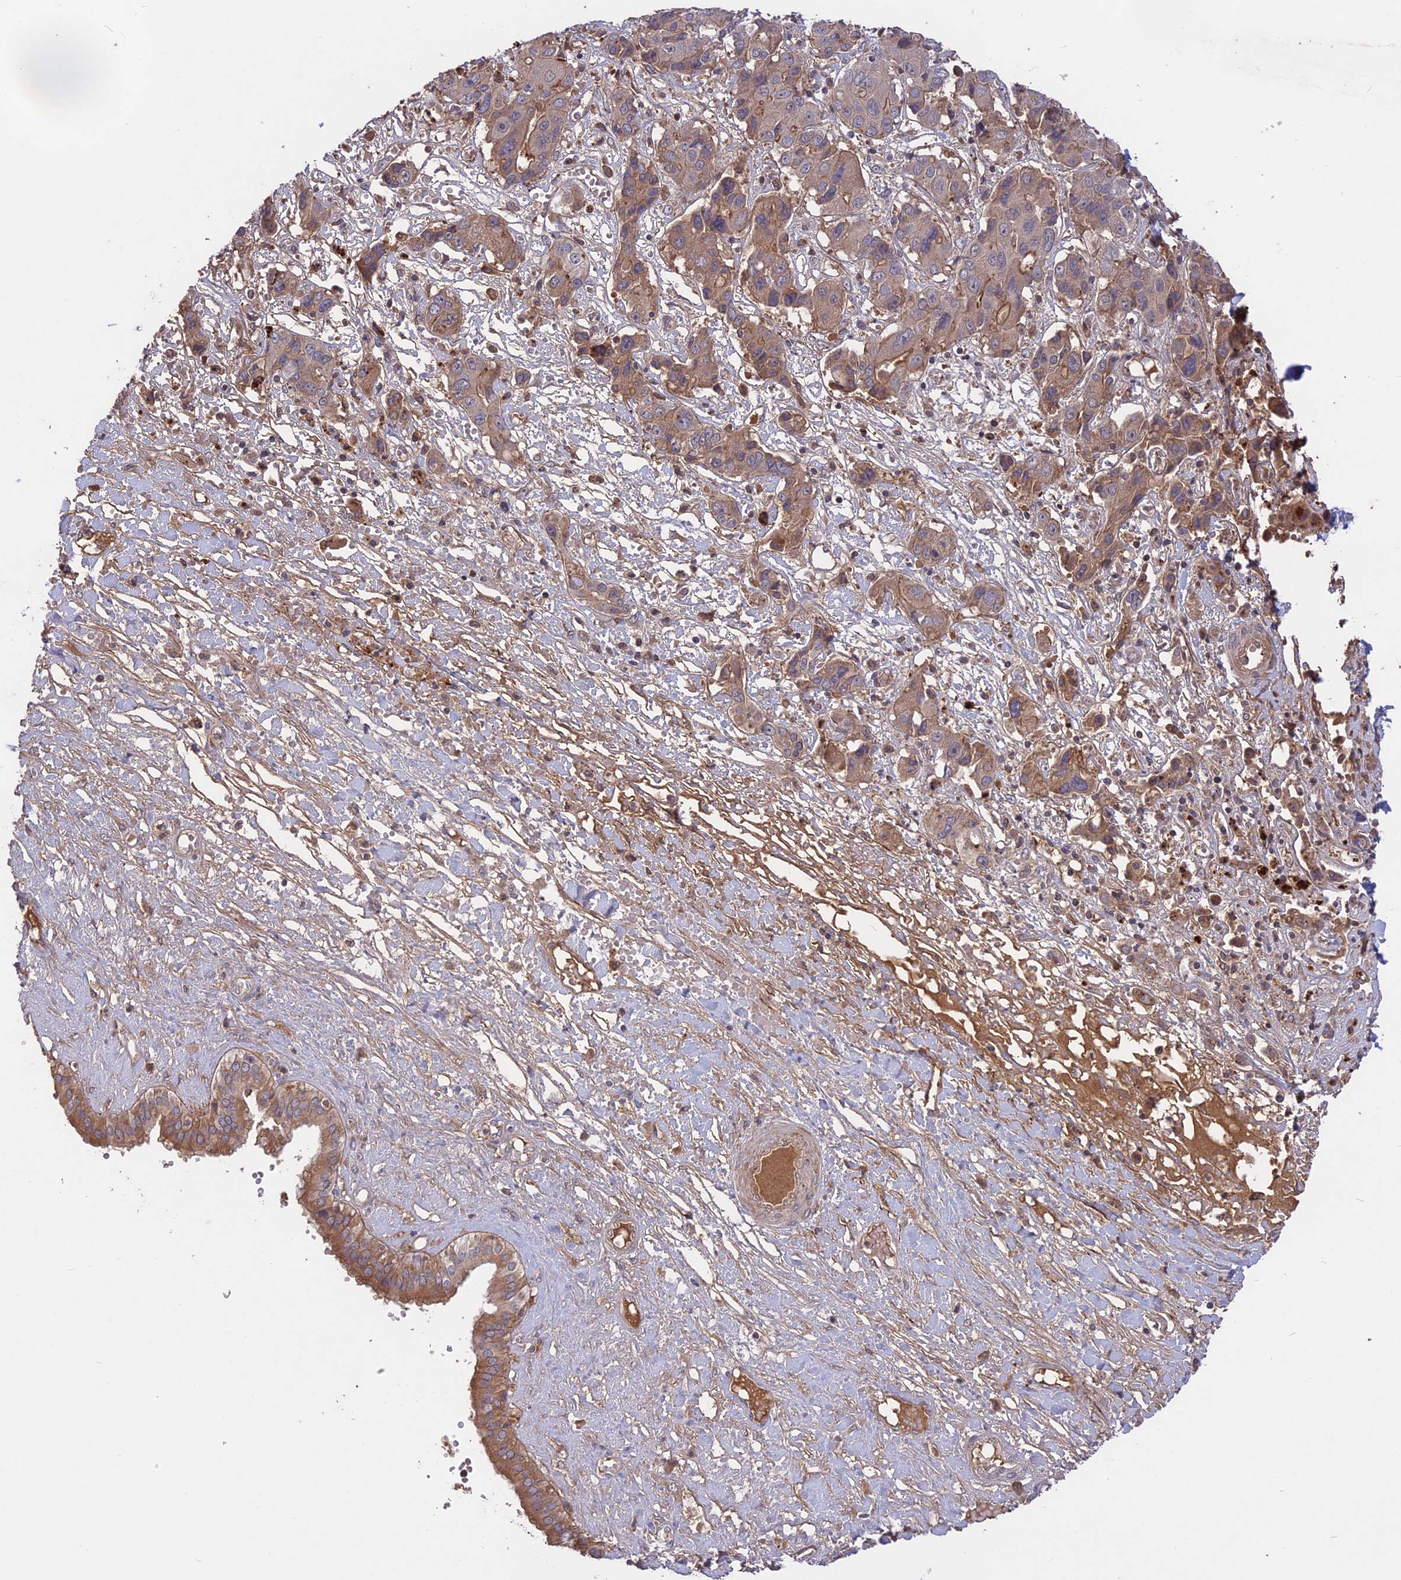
{"staining": {"intensity": "moderate", "quantity": "25%-75%", "location": "cytoplasmic/membranous"}, "tissue": "liver cancer", "cell_type": "Tumor cells", "image_type": "cancer", "snomed": [{"axis": "morphology", "description": "Cholangiocarcinoma"}, {"axis": "topography", "description": "Liver"}], "caption": "Cholangiocarcinoma (liver) stained with a brown dye displays moderate cytoplasmic/membranous positive positivity in approximately 25%-75% of tumor cells.", "gene": "ADO", "patient": {"sex": "male", "age": 67}}